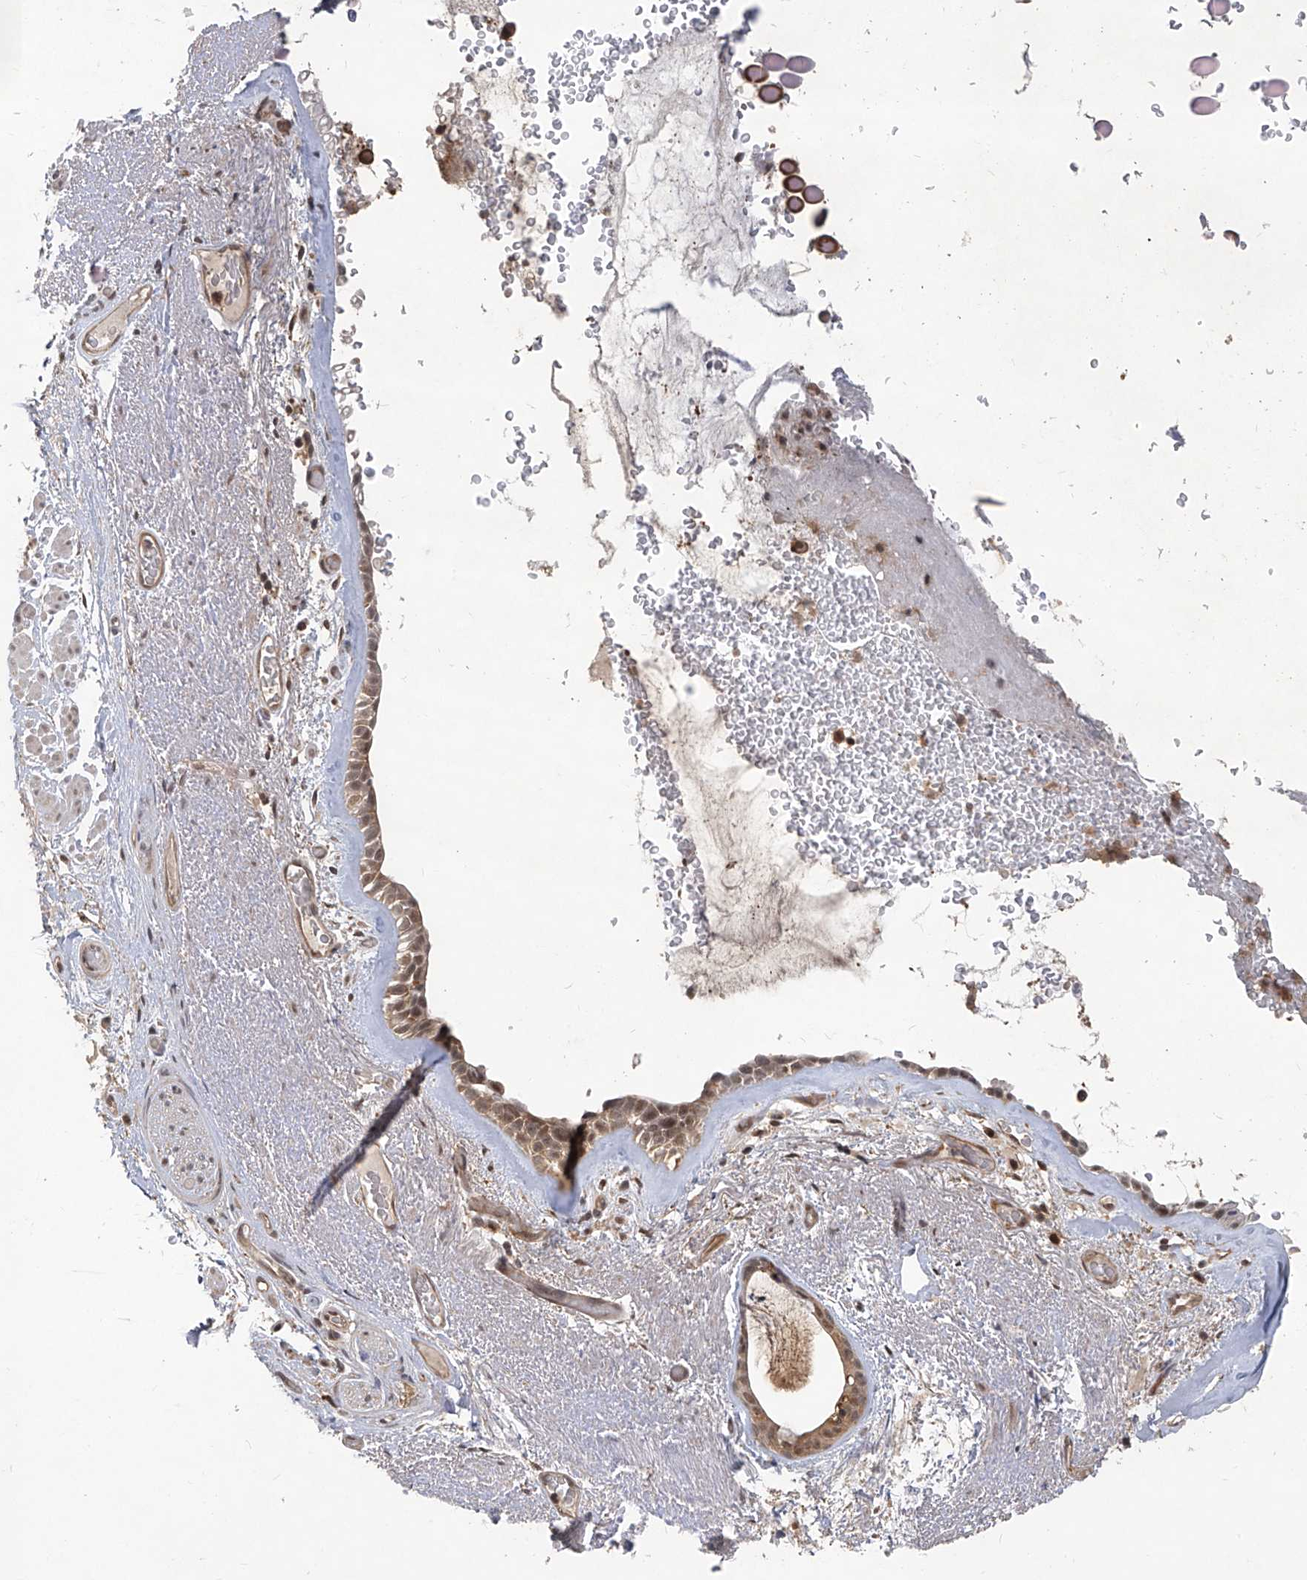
{"staining": {"intensity": "moderate", "quantity": ">75%", "location": "cytoplasmic/membranous,nuclear"}, "tissue": "bronchus", "cell_type": "Respiratory epithelial cells", "image_type": "normal", "snomed": [{"axis": "morphology", "description": "Normal tissue, NOS"}, {"axis": "morphology", "description": "Squamous cell carcinoma, NOS"}, {"axis": "topography", "description": "Lymph node"}, {"axis": "topography", "description": "Bronchus"}, {"axis": "topography", "description": "Lung"}], "caption": "Immunohistochemical staining of normal bronchus demonstrates moderate cytoplasmic/membranous,nuclear protein staining in about >75% of respiratory epithelial cells.", "gene": "PSMB1", "patient": {"sex": "male", "age": 66}}